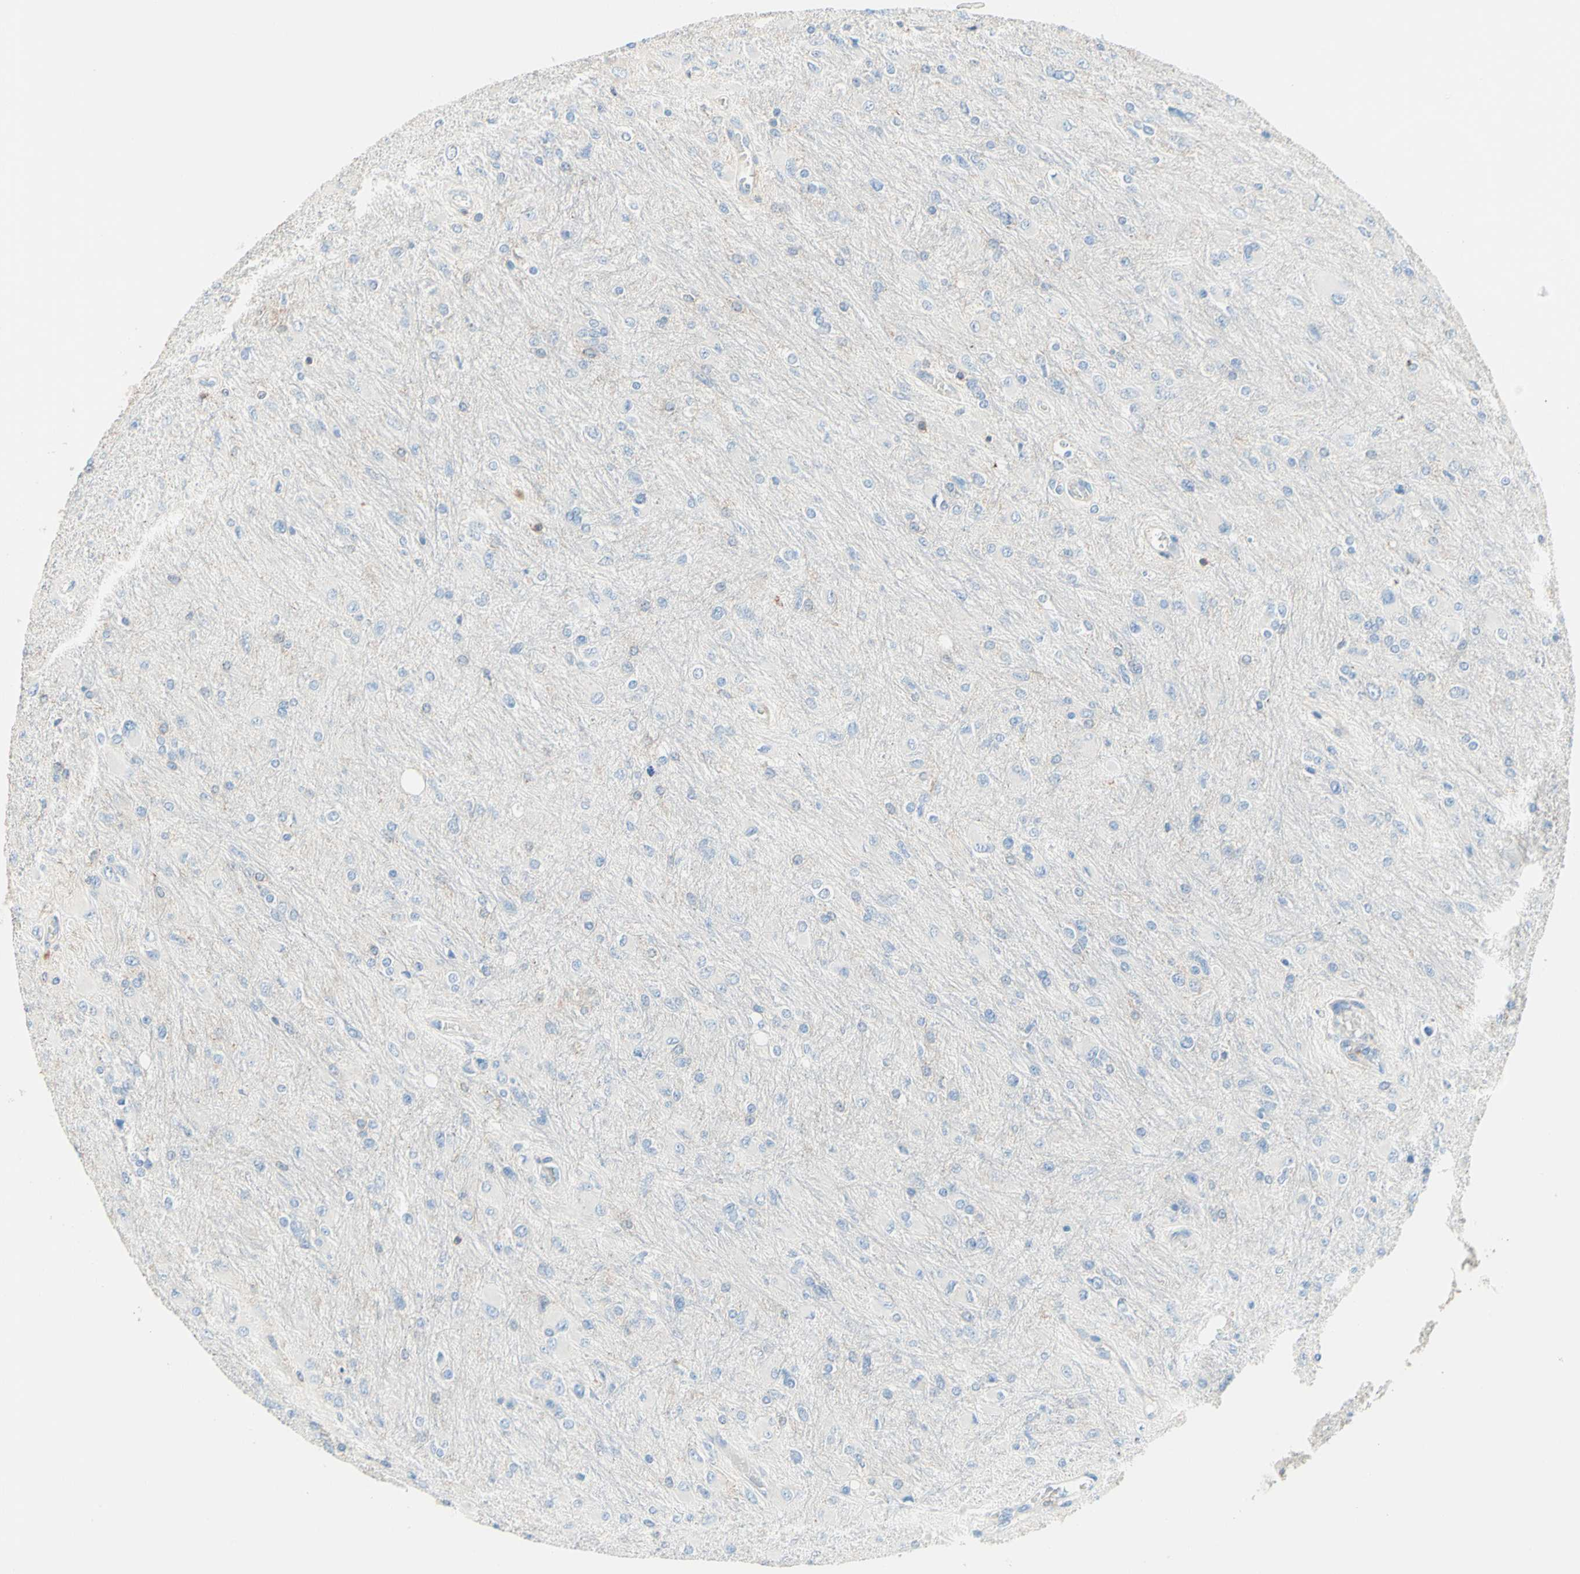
{"staining": {"intensity": "negative", "quantity": "none", "location": "none"}, "tissue": "glioma", "cell_type": "Tumor cells", "image_type": "cancer", "snomed": [{"axis": "morphology", "description": "Glioma, malignant, High grade"}, {"axis": "topography", "description": "Cerebral cortex"}], "caption": "Histopathology image shows no significant protein staining in tumor cells of glioma. (DAB (3,3'-diaminobenzidine) immunohistochemistry visualized using brightfield microscopy, high magnification).", "gene": "SEMA4C", "patient": {"sex": "female", "age": 36}}